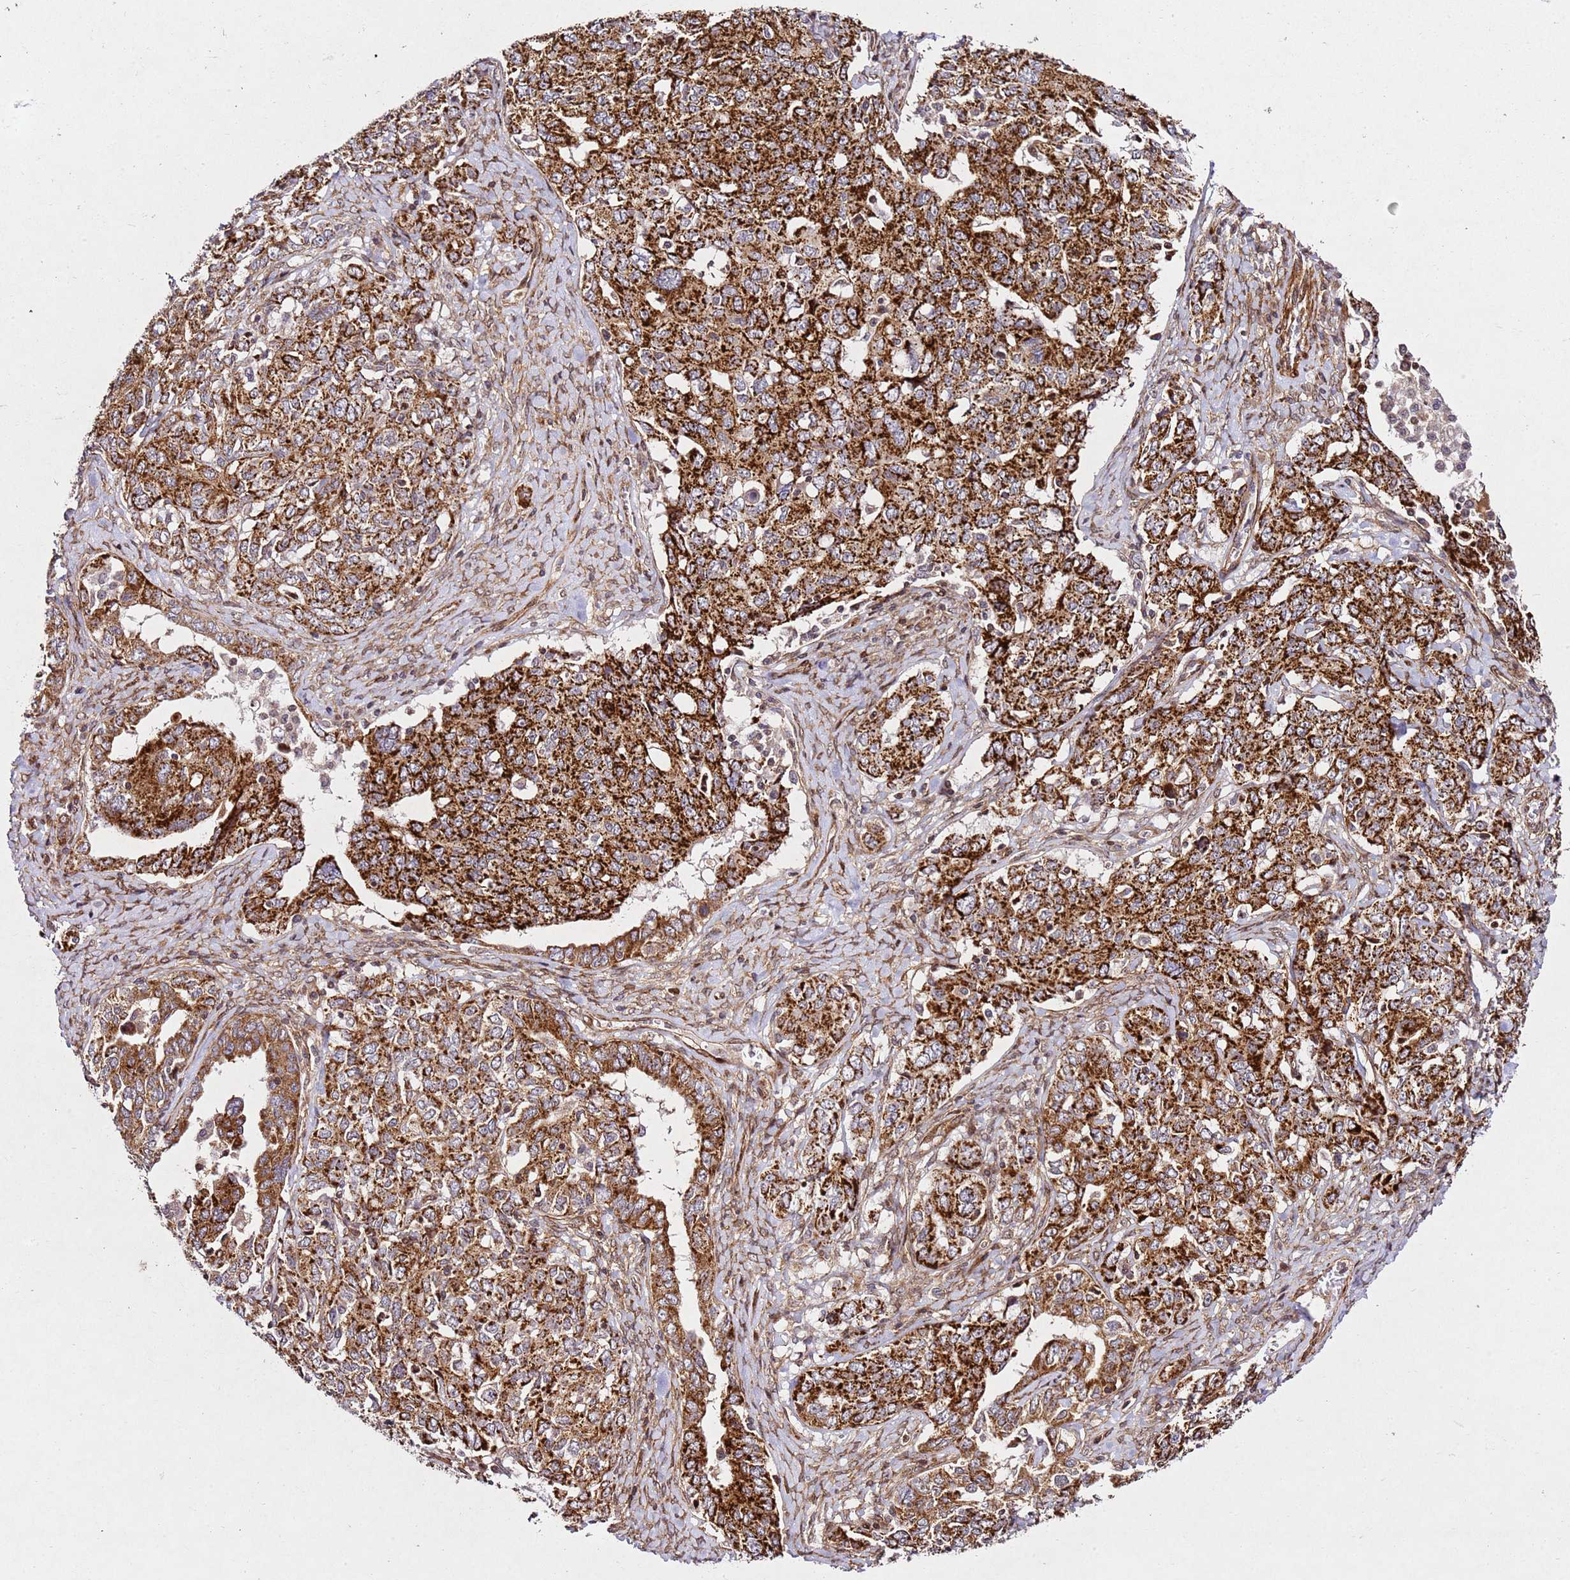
{"staining": {"intensity": "strong", "quantity": ">75%", "location": "cytoplasmic/membranous"}, "tissue": "ovarian cancer", "cell_type": "Tumor cells", "image_type": "cancer", "snomed": [{"axis": "morphology", "description": "Carcinoma, endometroid"}, {"axis": "topography", "description": "Ovary"}], "caption": "The photomicrograph reveals immunohistochemical staining of ovarian cancer. There is strong cytoplasmic/membranous expression is present in about >75% of tumor cells.", "gene": "ZNF296", "patient": {"sex": "female", "age": 62}}